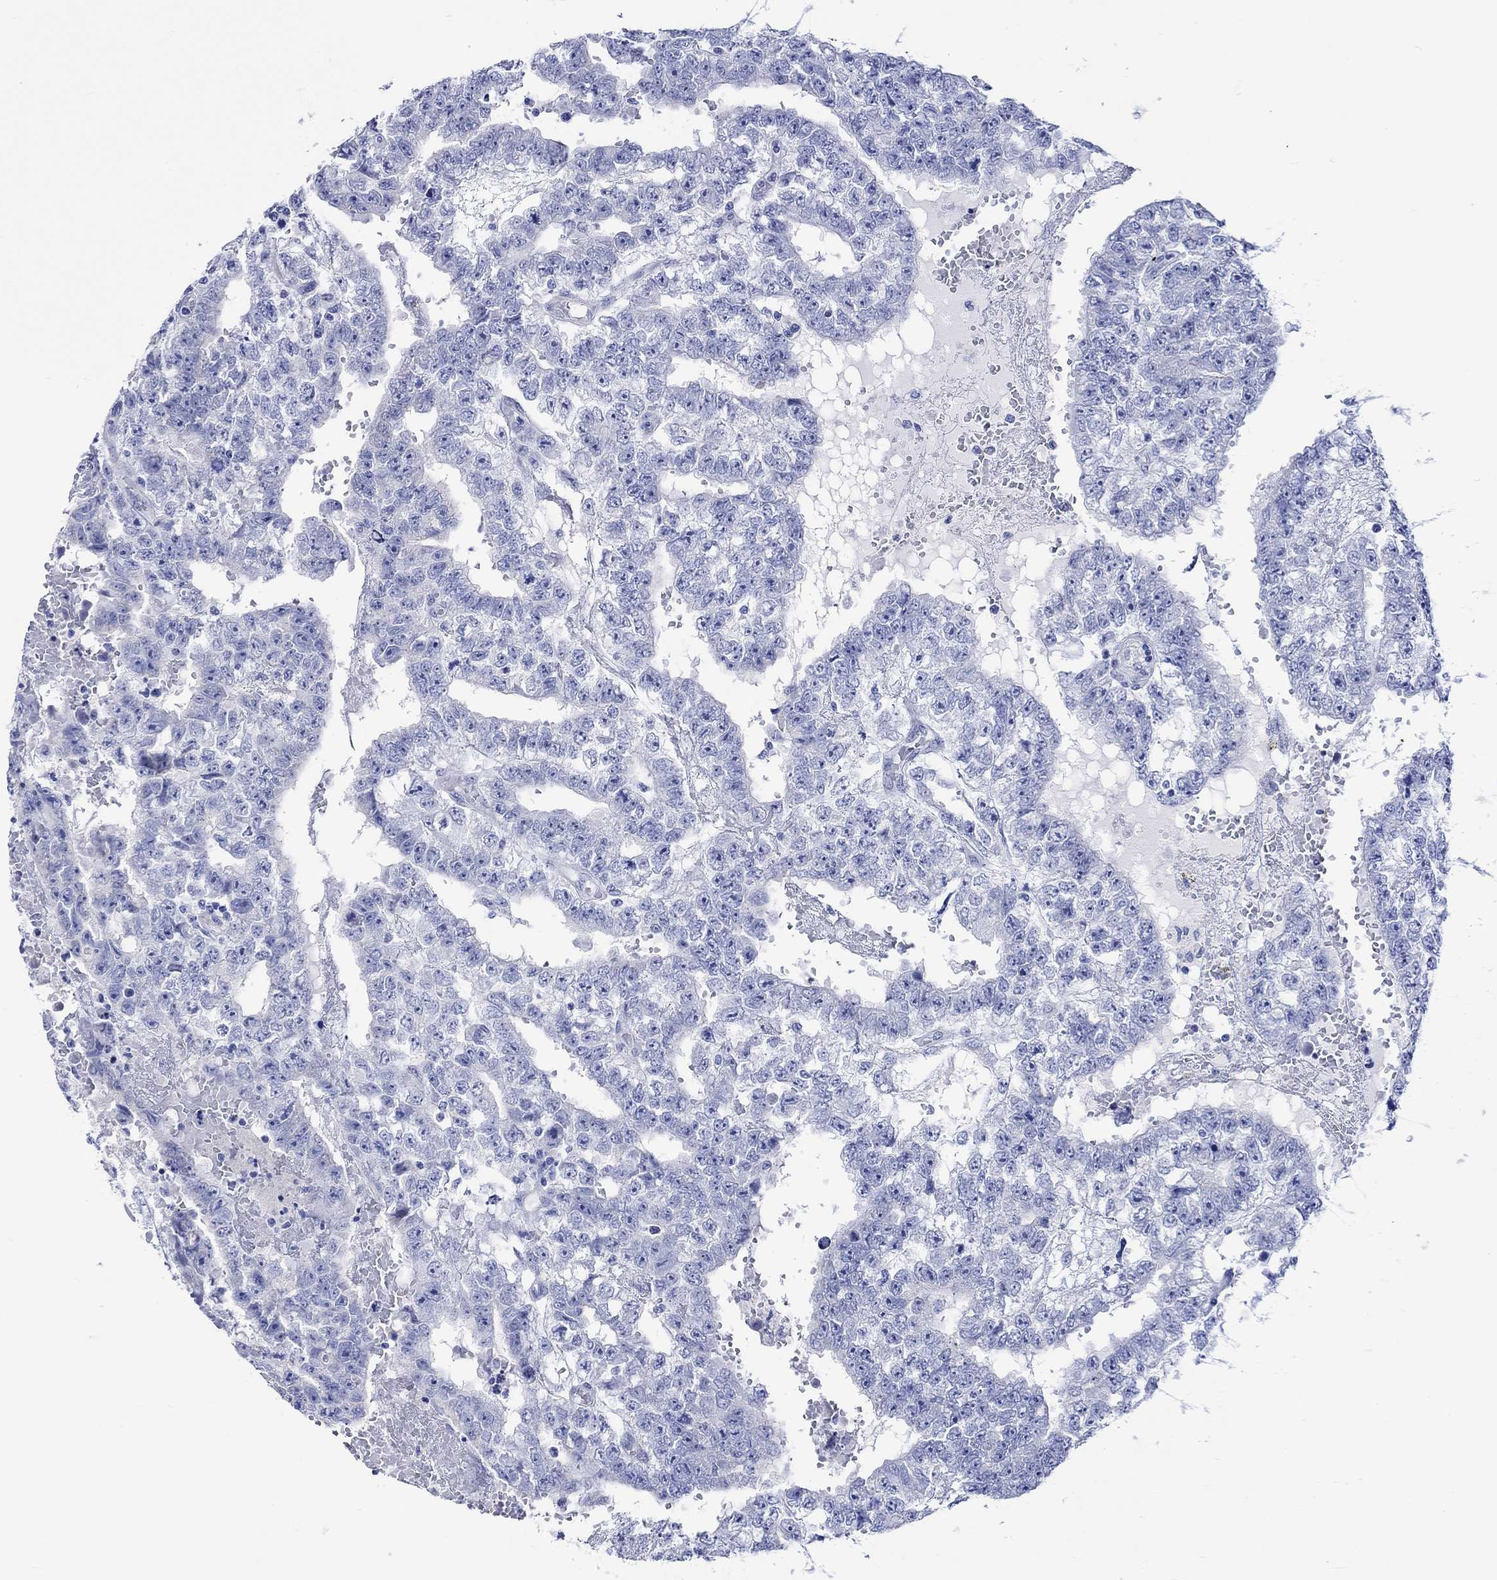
{"staining": {"intensity": "negative", "quantity": "none", "location": "none"}, "tissue": "testis cancer", "cell_type": "Tumor cells", "image_type": "cancer", "snomed": [{"axis": "morphology", "description": "Carcinoma, Embryonal, NOS"}, {"axis": "topography", "description": "Testis"}], "caption": "A histopathology image of testis cancer stained for a protein demonstrates no brown staining in tumor cells.", "gene": "HARBI1", "patient": {"sex": "male", "age": 25}}